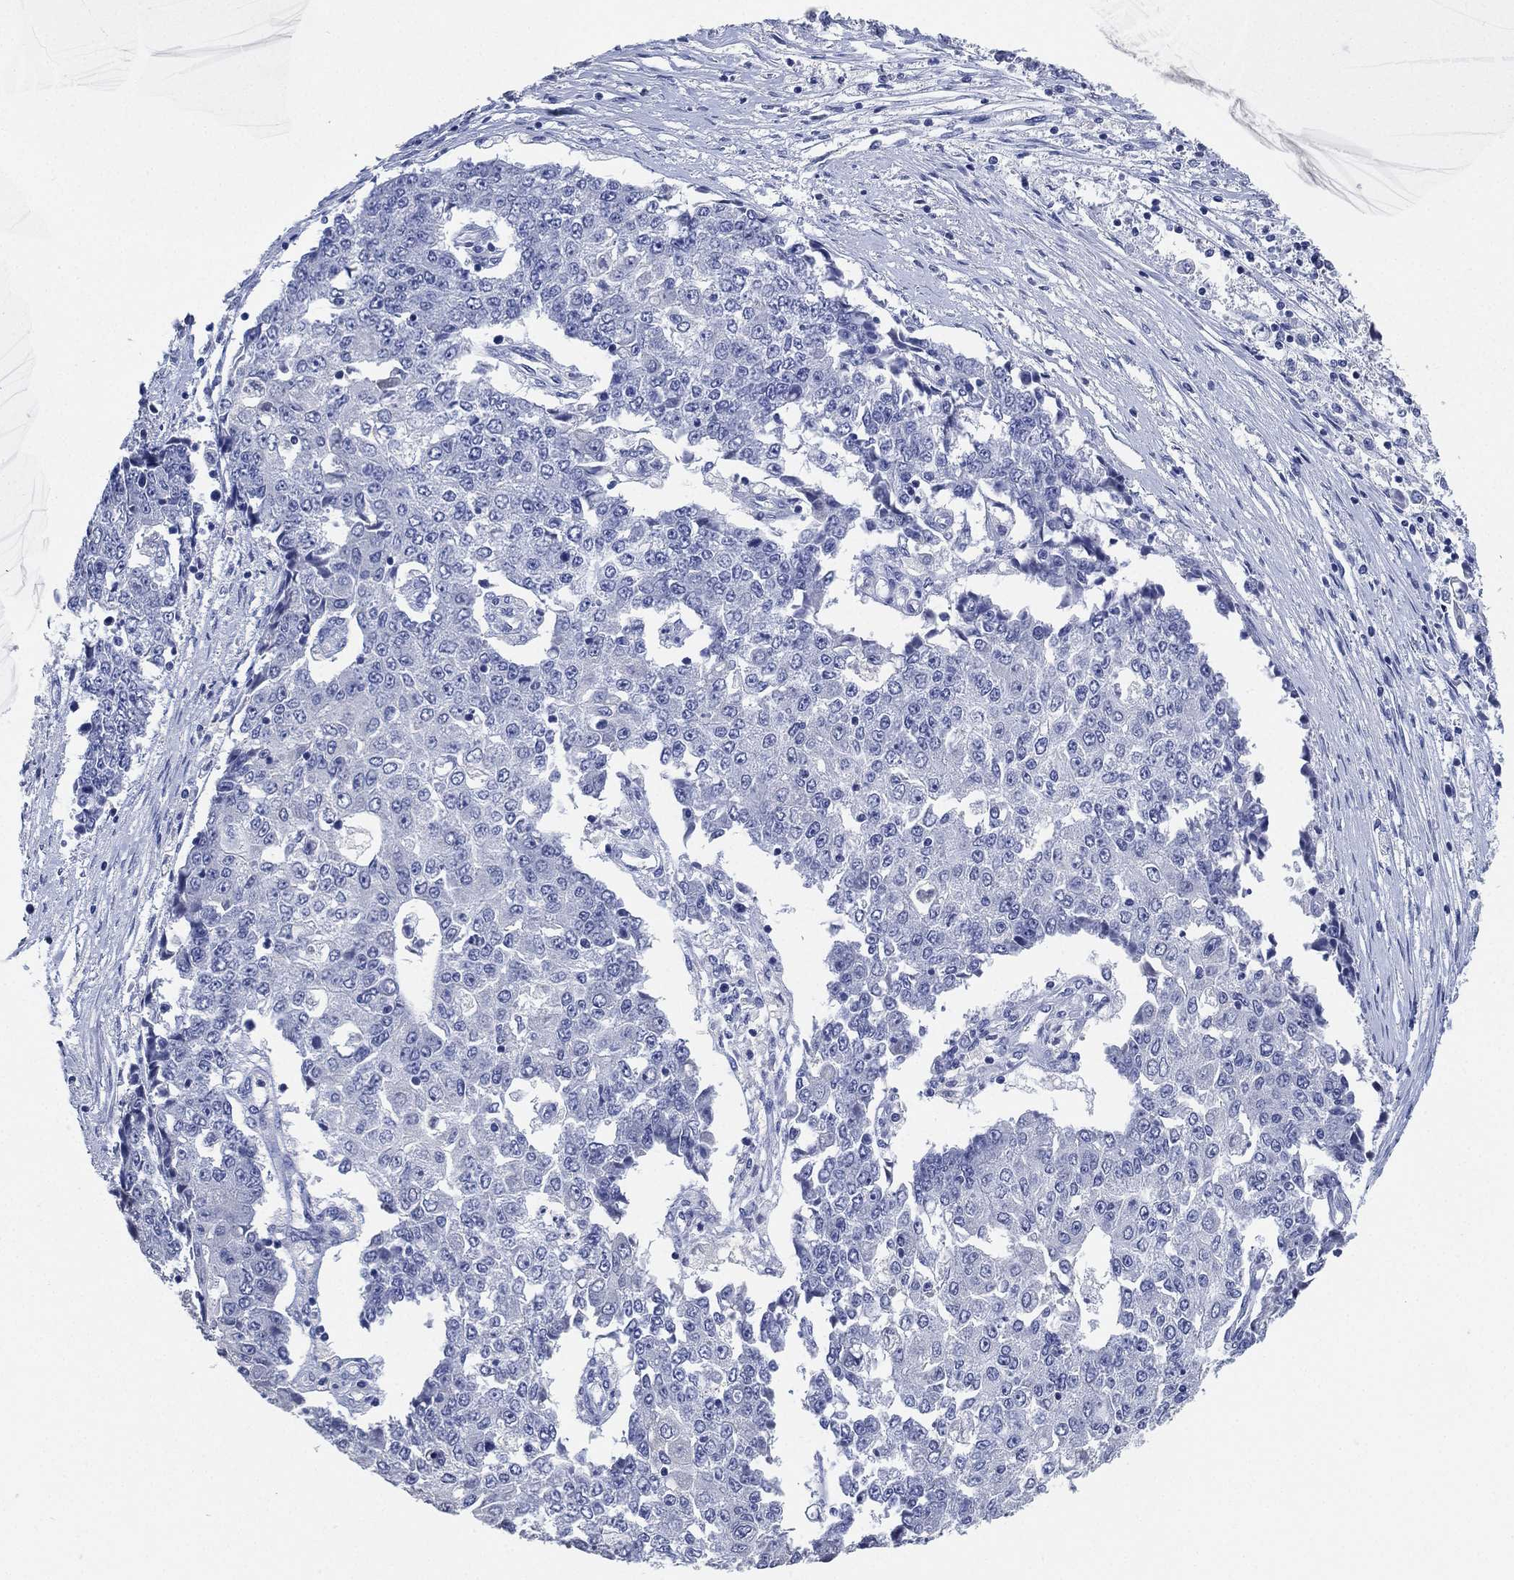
{"staining": {"intensity": "negative", "quantity": "none", "location": "none"}, "tissue": "ovarian cancer", "cell_type": "Tumor cells", "image_type": "cancer", "snomed": [{"axis": "morphology", "description": "Carcinoma, endometroid"}, {"axis": "topography", "description": "Ovary"}], "caption": "Immunohistochemistry (IHC) of human endometroid carcinoma (ovarian) demonstrates no expression in tumor cells. The staining was performed using DAB (3,3'-diaminobenzidine) to visualize the protein expression in brown, while the nuclei were stained in blue with hematoxylin (Magnification: 20x).", "gene": "IYD", "patient": {"sex": "female", "age": 42}}